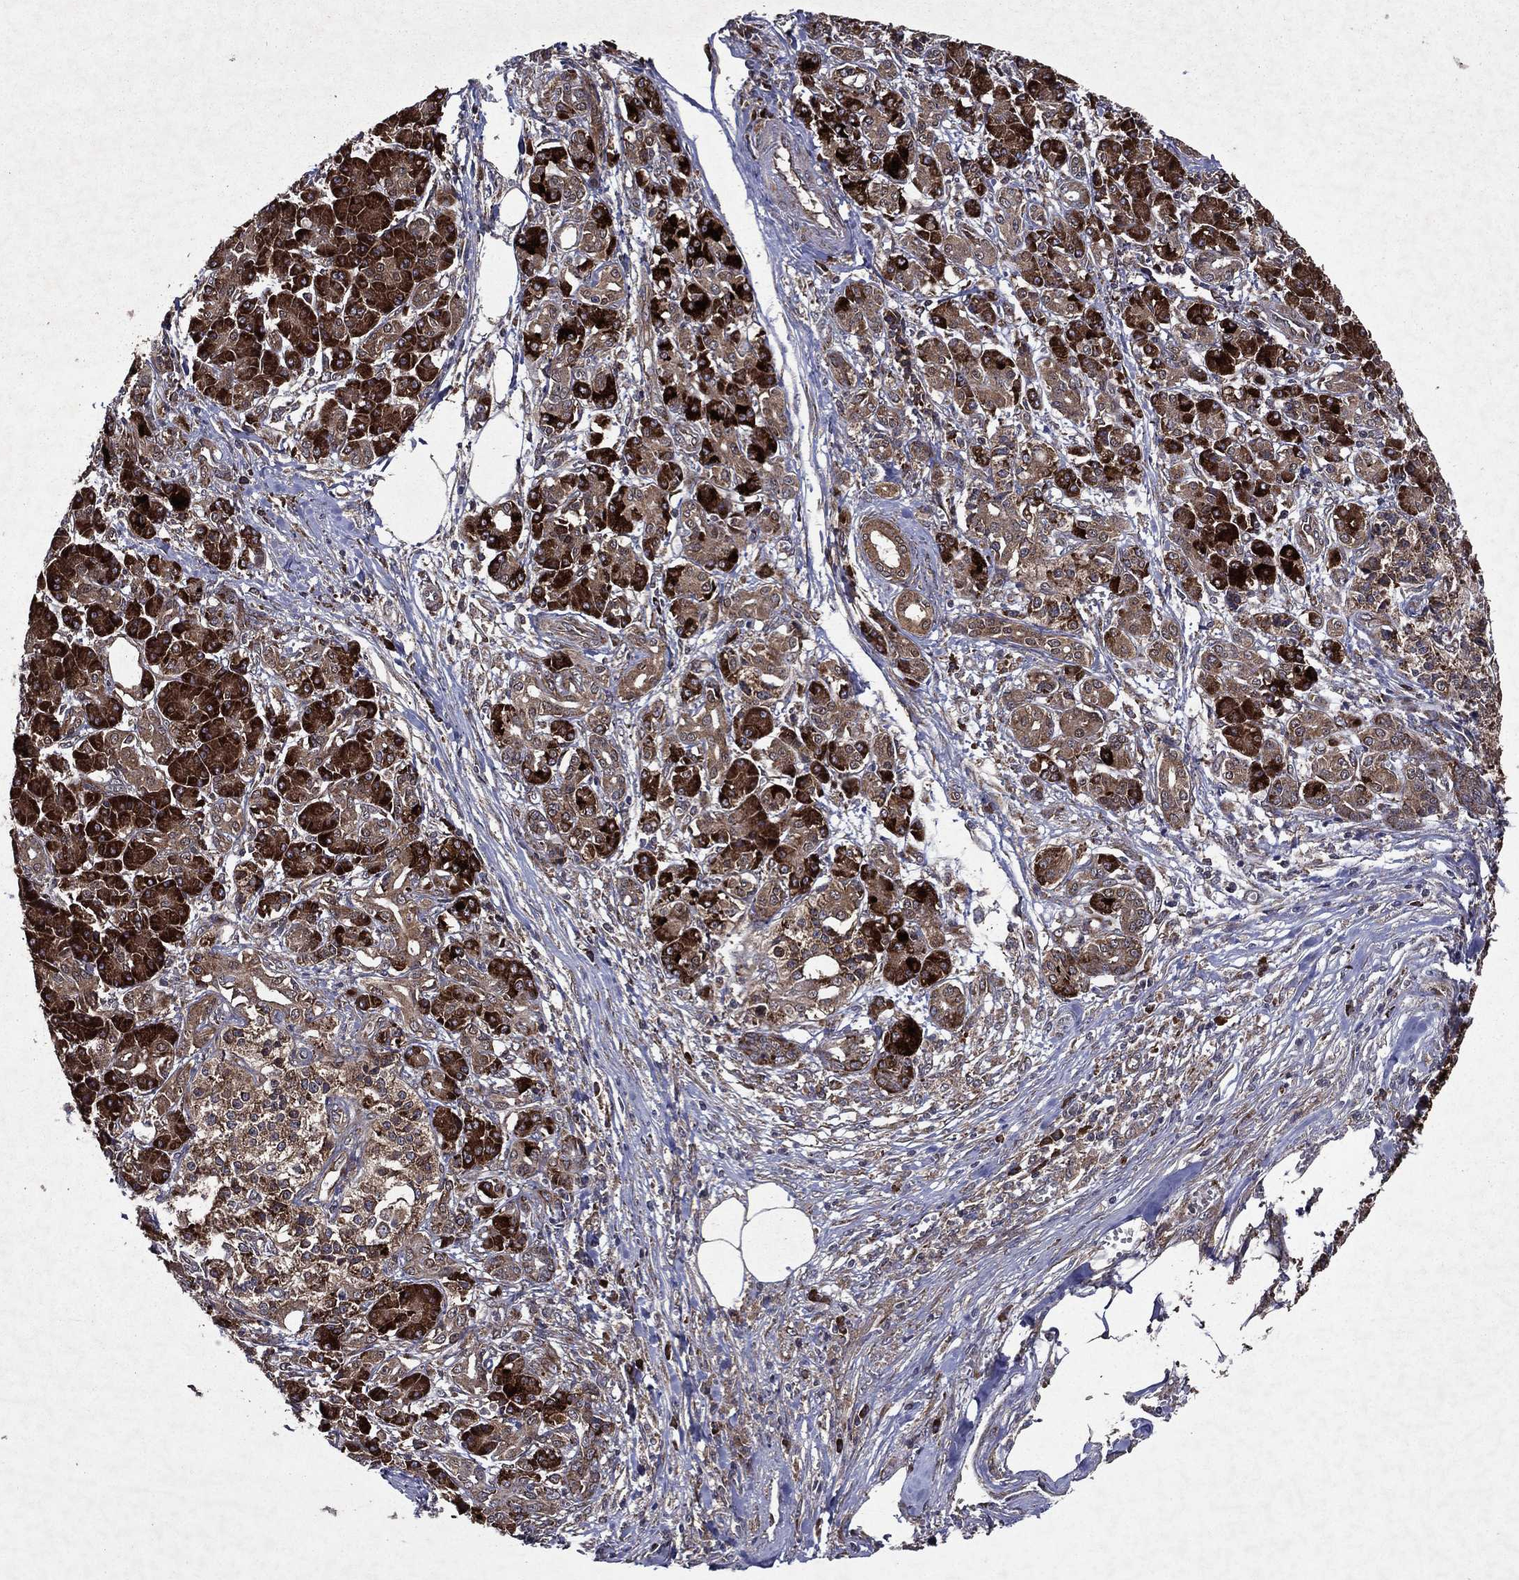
{"staining": {"intensity": "strong", "quantity": "25%-75%", "location": "cytoplasmic/membranous"}, "tissue": "pancreatic cancer", "cell_type": "Tumor cells", "image_type": "cancer", "snomed": [{"axis": "morphology", "description": "Adenocarcinoma, NOS"}, {"axis": "topography", "description": "Pancreas"}], "caption": "This is a photomicrograph of immunohistochemistry staining of pancreatic cancer (adenocarcinoma), which shows strong positivity in the cytoplasmic/membranous of tumor cells.", "gene": "EIF2B4", "patient": {"sex": "female", "age": 68}}